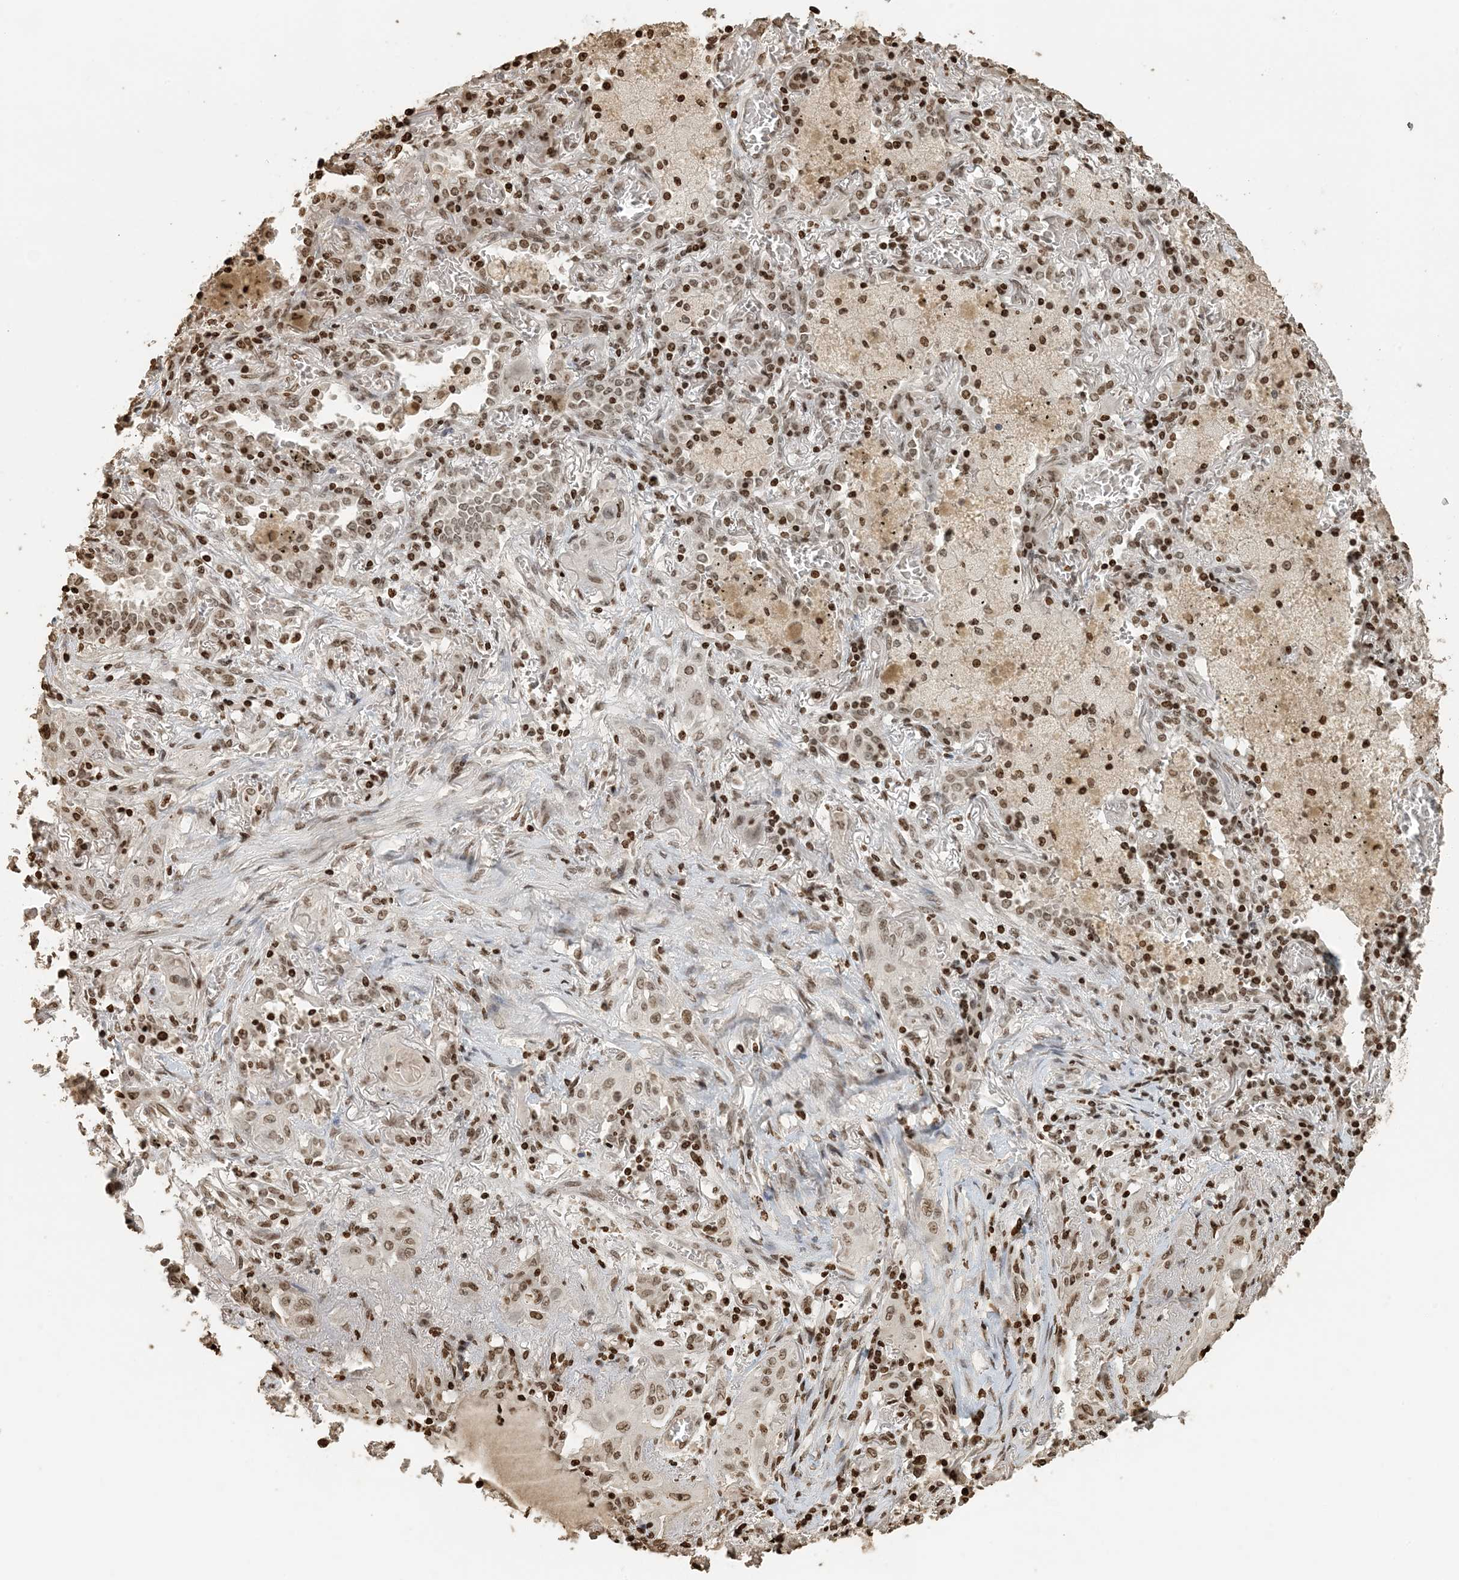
{"staining": {"intensity": "weak", "quantity": "25%-75%", "location": "nuclear"}, "tissue": "lung cancer", "cell_type": "Tumor cells", "image_type": "cancer", "snomed": [{"axis": "morphology", "description": "Squamous cell carcinoma, NOS"}, {"axis": "topography", "description": "Lung"}], "caption": "Immunohistochemistry (DAB) staining of human lung cancer (squamous cell carcinoma) exhibits weak nuclear protein expression in about 25%-75% of tumor cells. (Brightfield microscopy of DAB IHC at high magnification).", "gene": "H3-3B", "patient": {"sex": "female", "age": 47}}